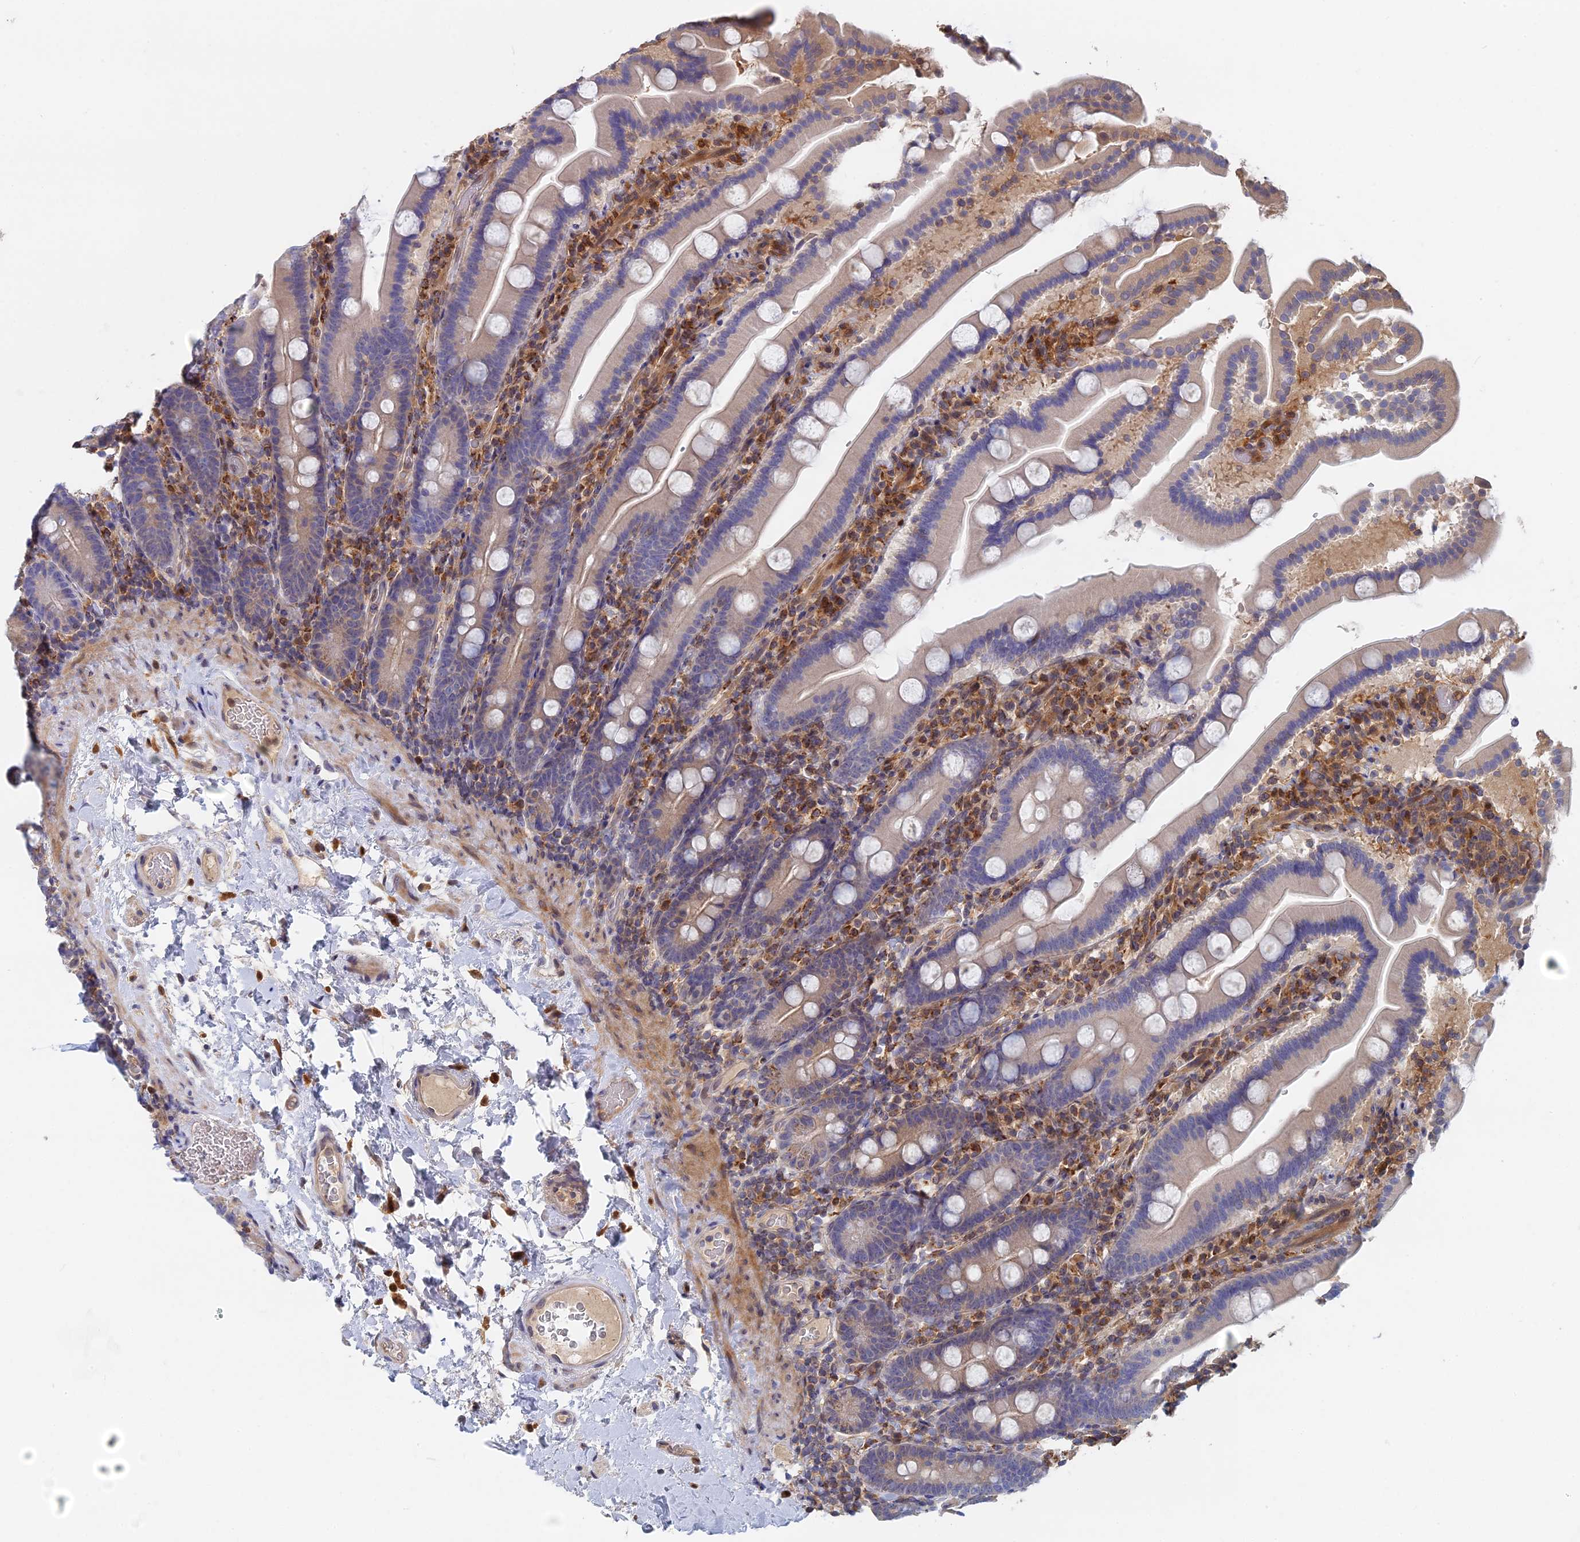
{"staining": {"intensity": "negative", "quantity": "none", "location": "none"}, "tissue": "duodenum", "cell_type": "Glandular cells", "image_type": "normal", "snomed": [{"axis": "morphology", "description": "Normal tissue, NOS"}, {"axis": "topography", "description": "Duodenum"}], "caption": "Micrograph shows no protein expression in glandular cells of normal duodenum. Nuclei are stained in blue.", "gene": "BLVRA", "patient": {"sex": "male", "age": 55}}